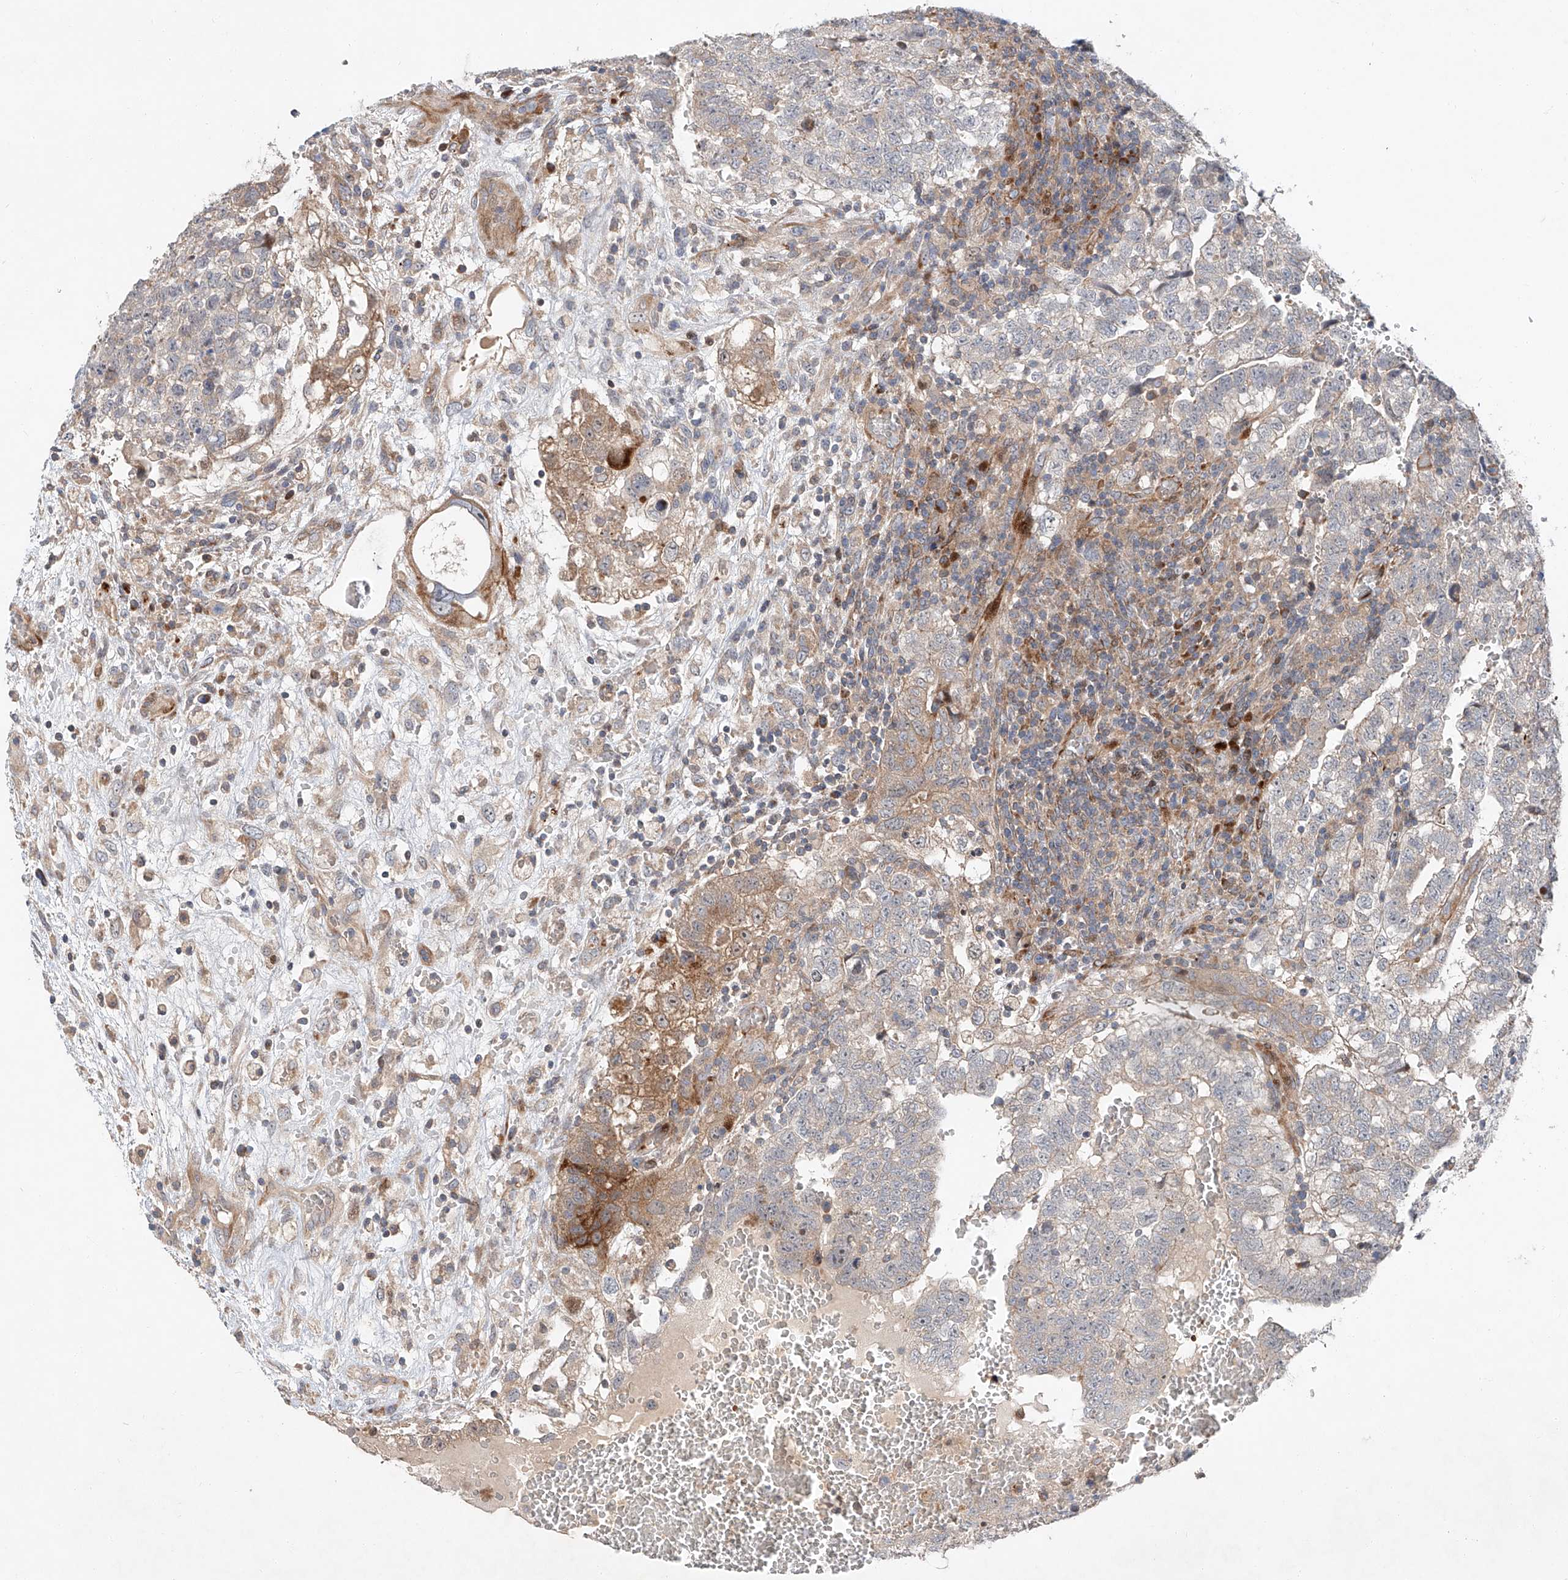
{"staining": {"intensity": "moderate", "quantity": "<25%", "location": "cytoplasmic/membranous"}, "tissue": "testis cancer", "cell_type": "Tumor cells", "image_type": "cancer", "snomed": [{"axis": "morphology", "description": "Carcinoma, Embryonal, NOS"}, {"axis": "topography", "description": "Testis"}], "caption": "DAB immunohistochemical staining of human testis cancer (embryonal carcinoma) shows moderate cytoplasmic/membranous protein expression in about <25% of tumor cells.", "gene": "USF3", "patient": {"sex": "male", "age": 37}}